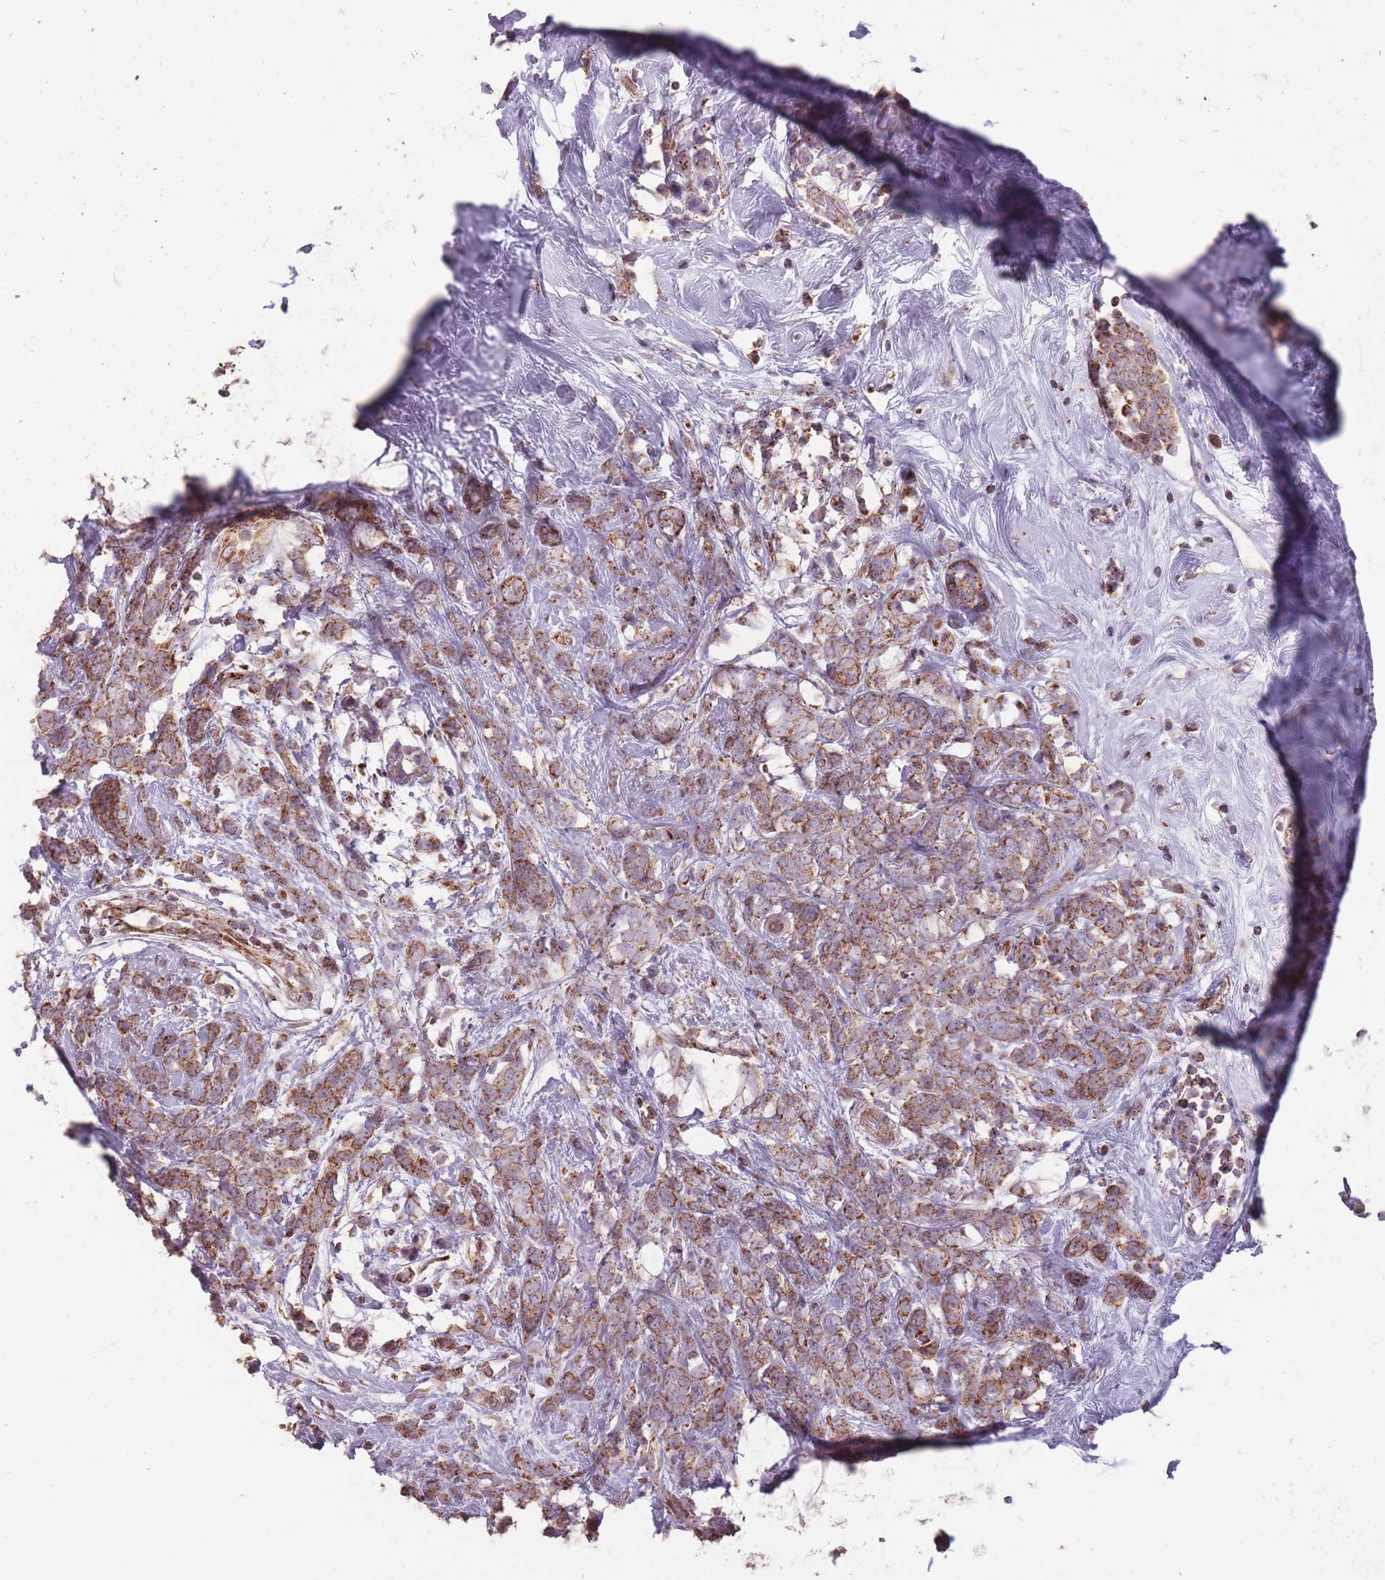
{"staining": {"intensity": "strong", "quantity": ">75%", "location": "cytoplasmic/membranous"}, "tissue": "breast cancer", "cell_type": "Tumor cells", "image_type": "cancer", "snomed": [{"axis": "morphology", "description": "Lobular carcinoma"}, {"axis": "topography", "description": "Breast"}], "caption": "Human breast cancer stained with a protein marker reveals strong staining in tumor cells.", "gene": "CNOT8", "patient": {"sex": "female", "age": 58}}